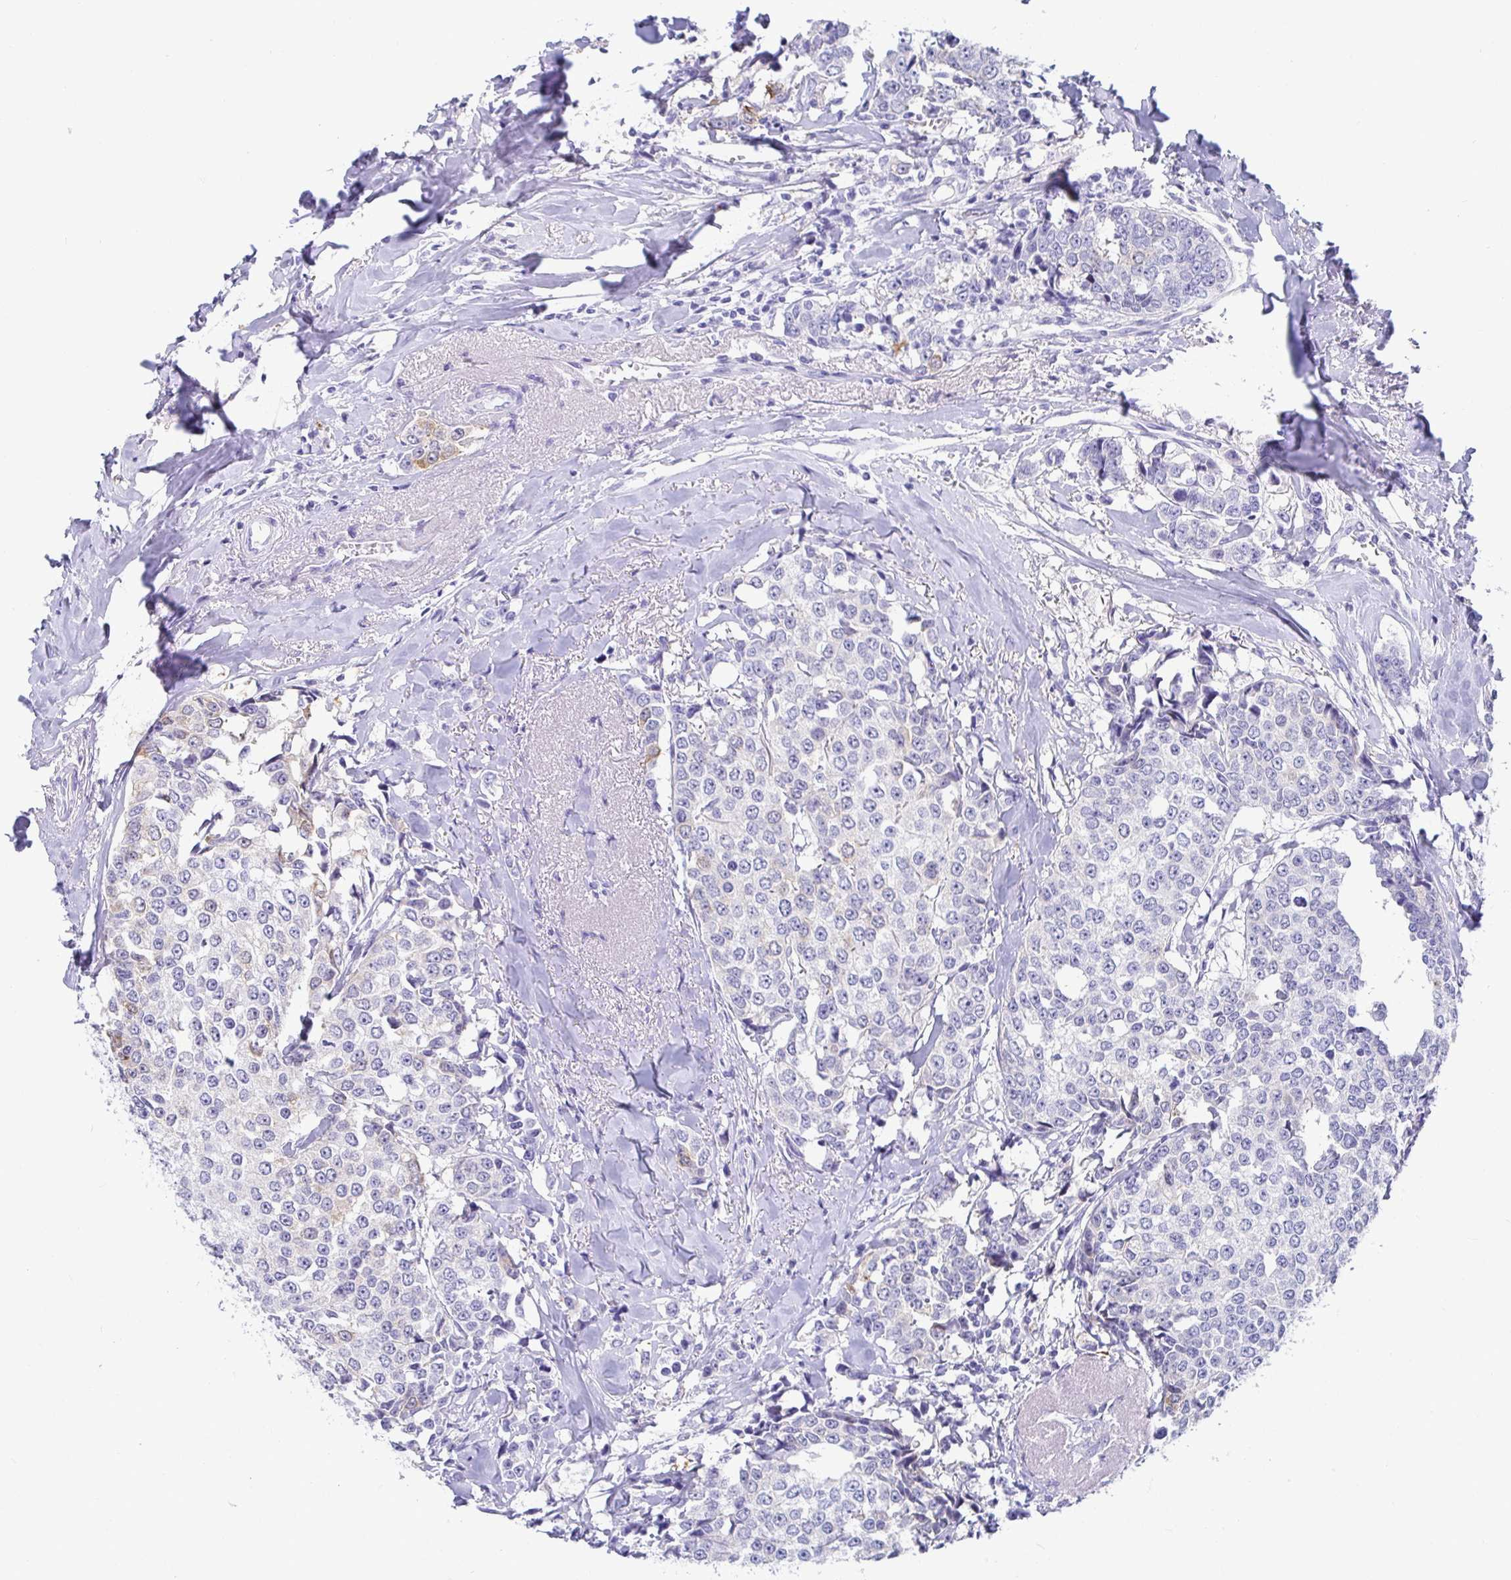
{"staining": {"intensity": "negative", "quantity": "none", "location": "none"}, "tissue": "breast cancer", "cell_type": "Tumor cells", "image_type": "cancer", "snomed": [{"axis": "morphology", "description": "Duct carcinoma"}, {"axis": "topography", "description": "Breast"}], "caption": "Image shows no protein staining in tumor cells of breast cancer (intraductal carcinoma) tissue.", "gene": "TMEM241", "patient": {"sex": "female", "age": 80}}